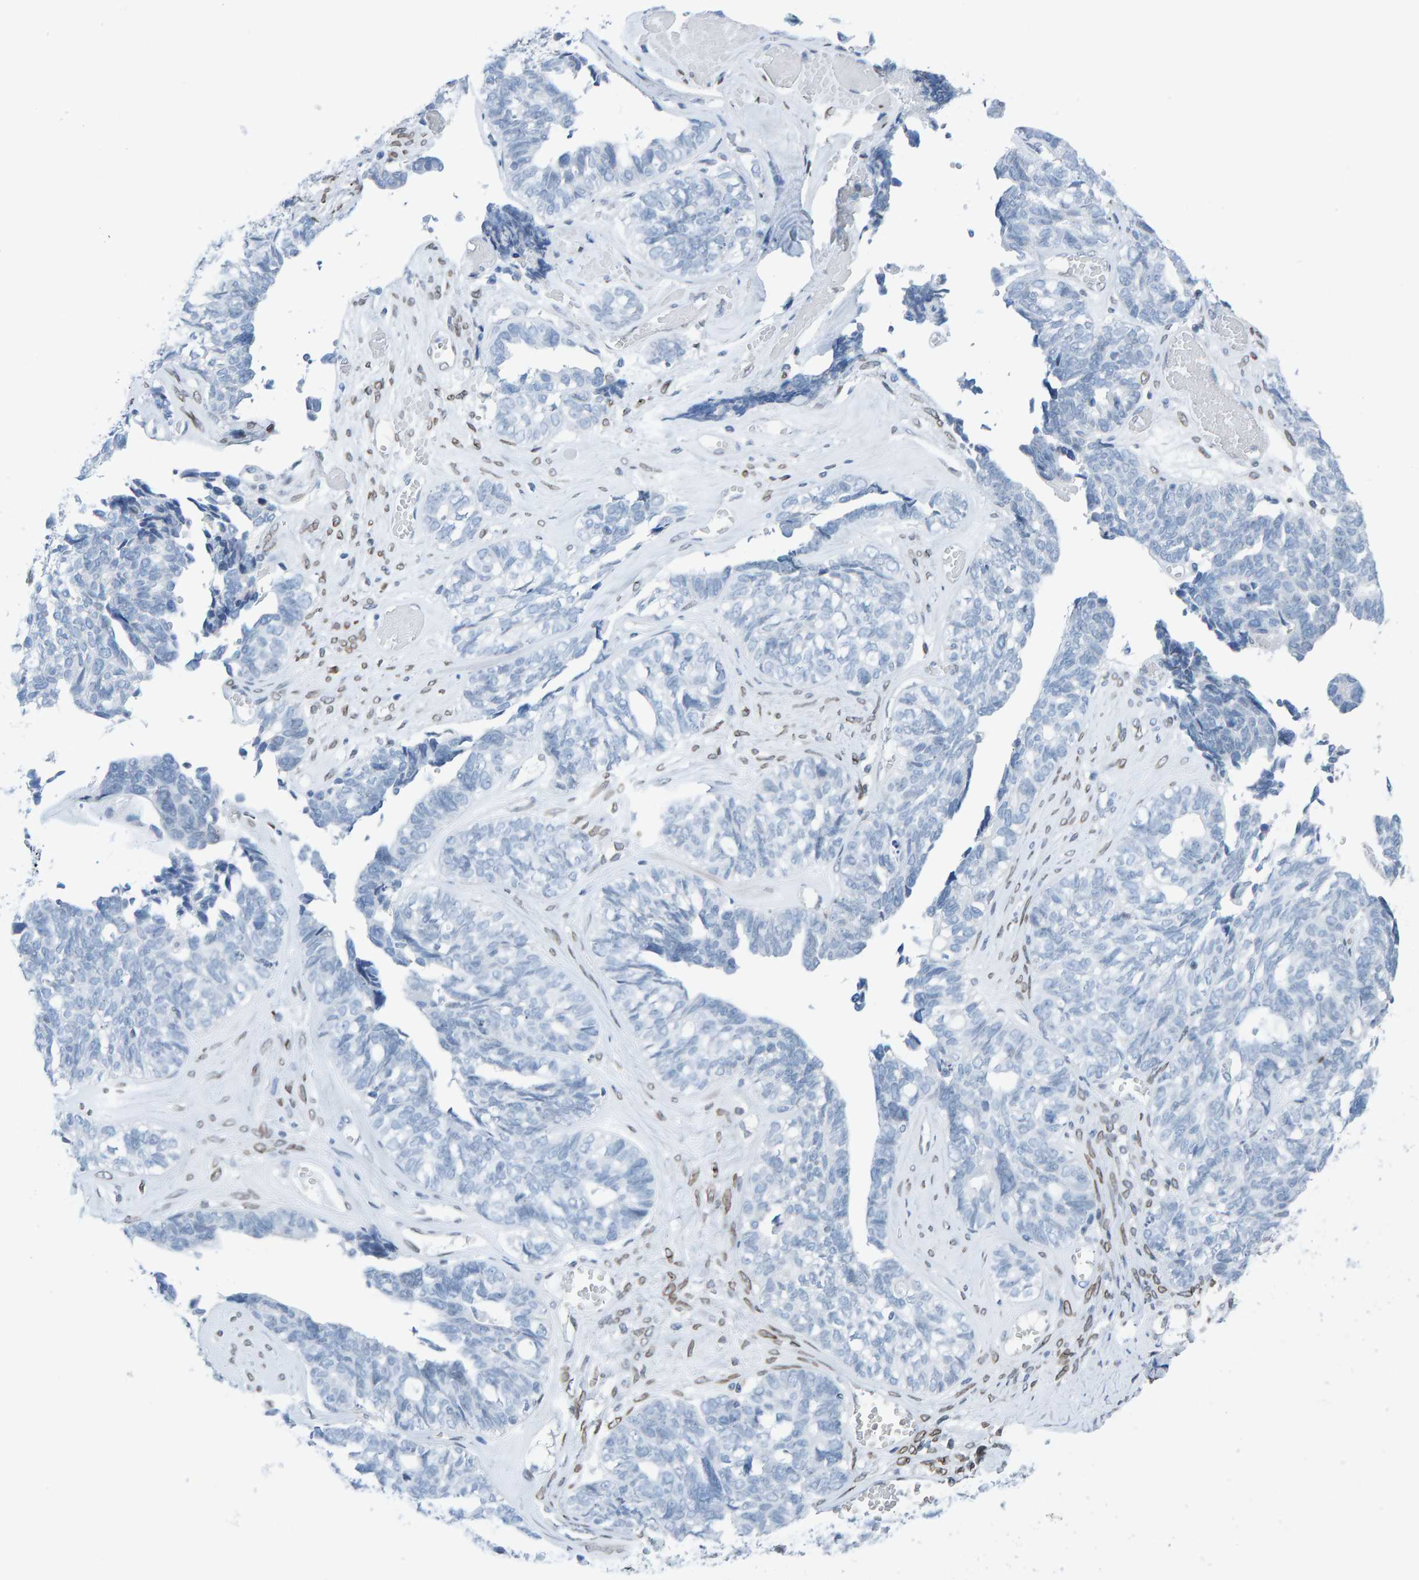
{"staining": {"intensity": "negative", "quantity": "none", "location": "none"}, "tissue": "ovarian cancer", "cell_type": "Tumor cells", "image_type": "cancer", "snomed": [{"axis": "morphology", "description": "Cystadenocarcinoma, serous, NOS"}, {"axis": "topography", "description": "Ovary"}], "caption": "Serous cystadenocarcinoma (ovarian) was stained to show a protein in brown. There is no significant positivity in tumor cells. (Immunohistochemistry, brightfield microscopy, high magnification).", "gene": "LMNB2", "patient": {"sex": "female", "age": 79}}